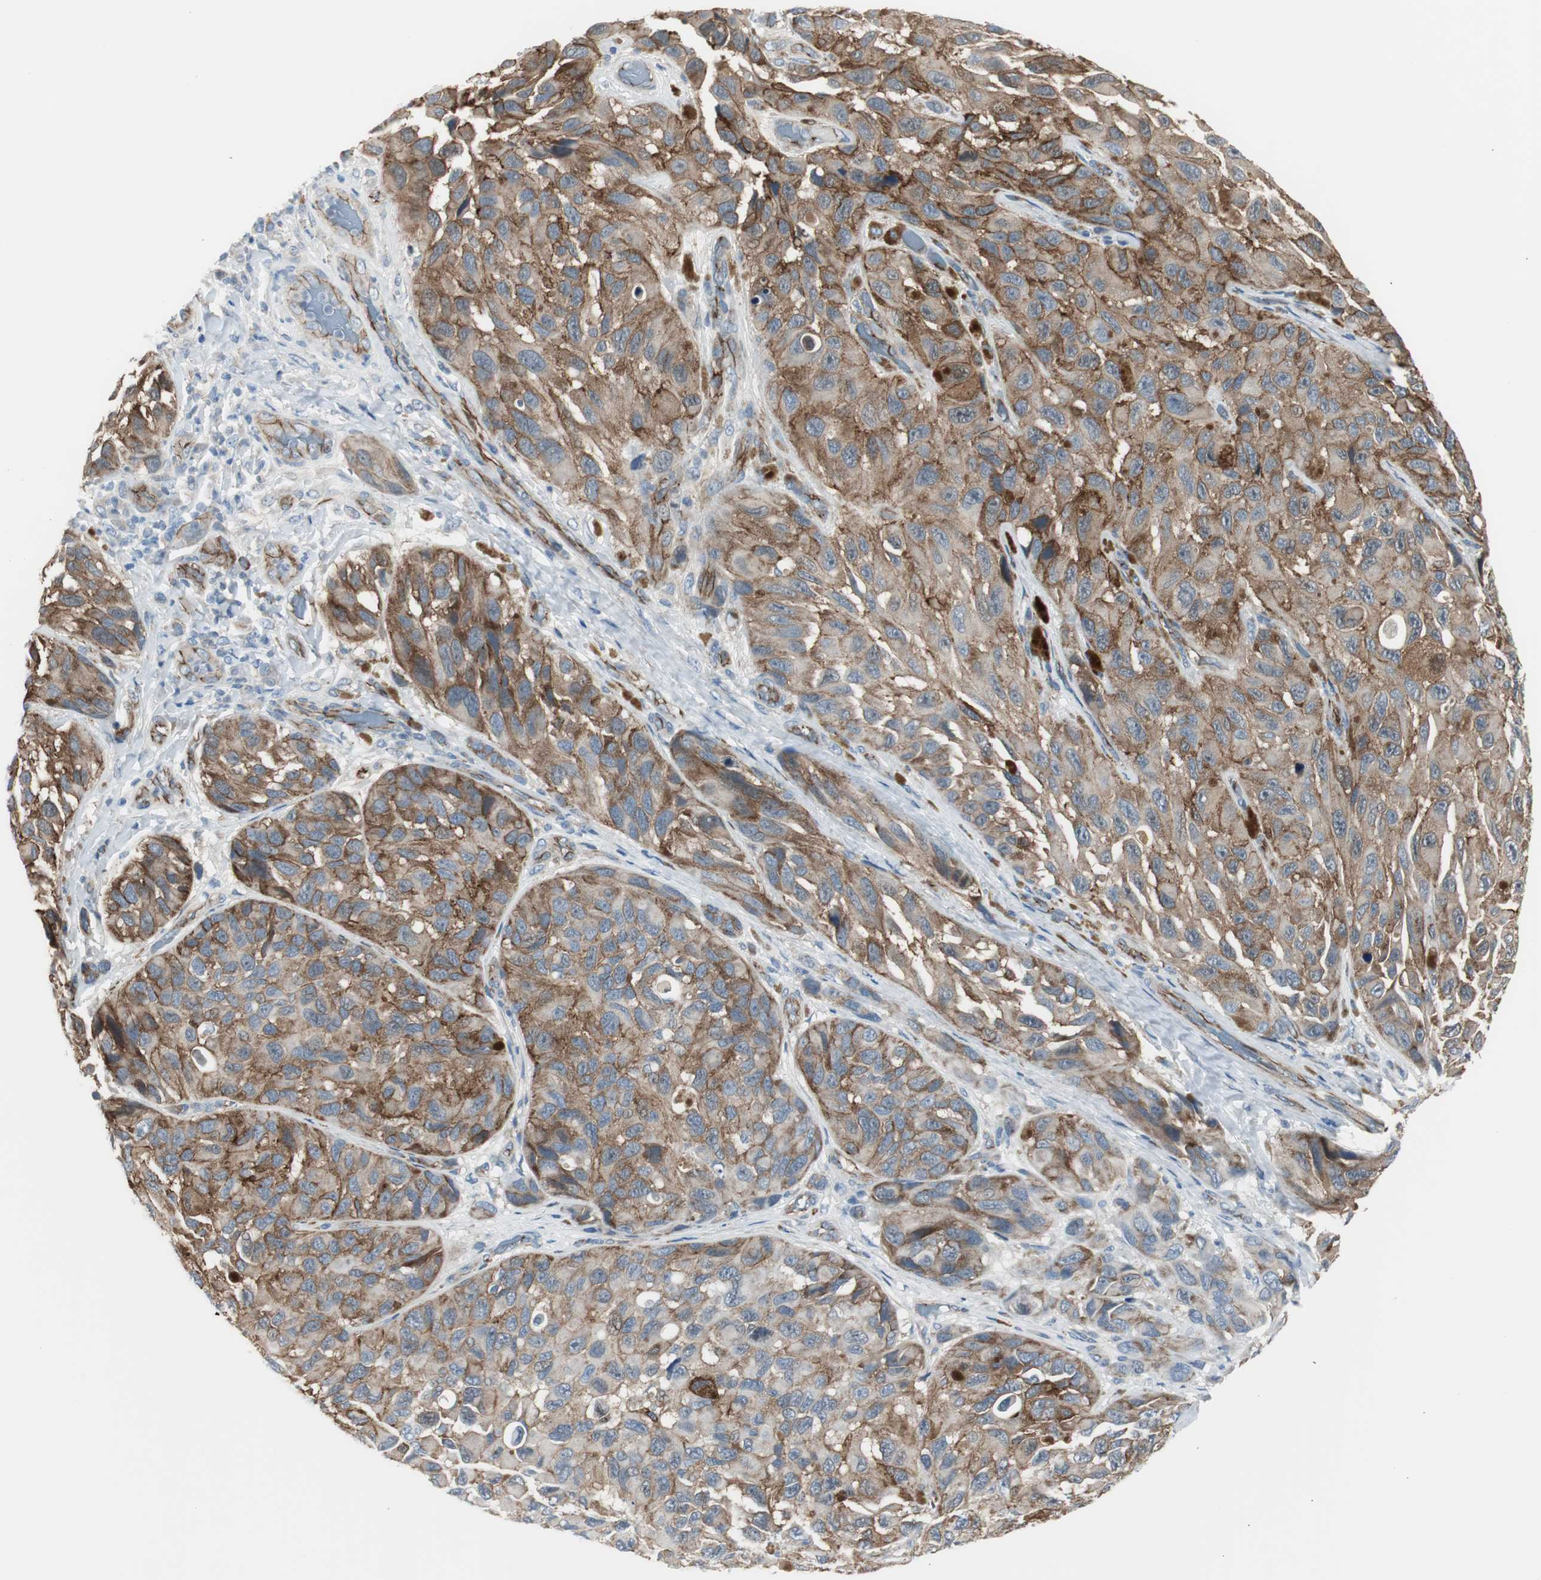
{"staining": {"intensity": "strong", "quantity": ">75%", "location": "cytoplasmic/membranous"}, "tissue": "melanoma", "cell_type": "Tumor cells", "image_type": "cancer", "snomed": [{"axis": "morphology", "description": "Malignant melanoma, NOS"}, {"axis": "topography", "description": "Skin"}], "caption": "Strong cytoplasmic/membranous expression is seen in about >75% of tumor cells in melanoma.", "gene": "STXBP4", "patient": {"sex": "female", "age": 73}}